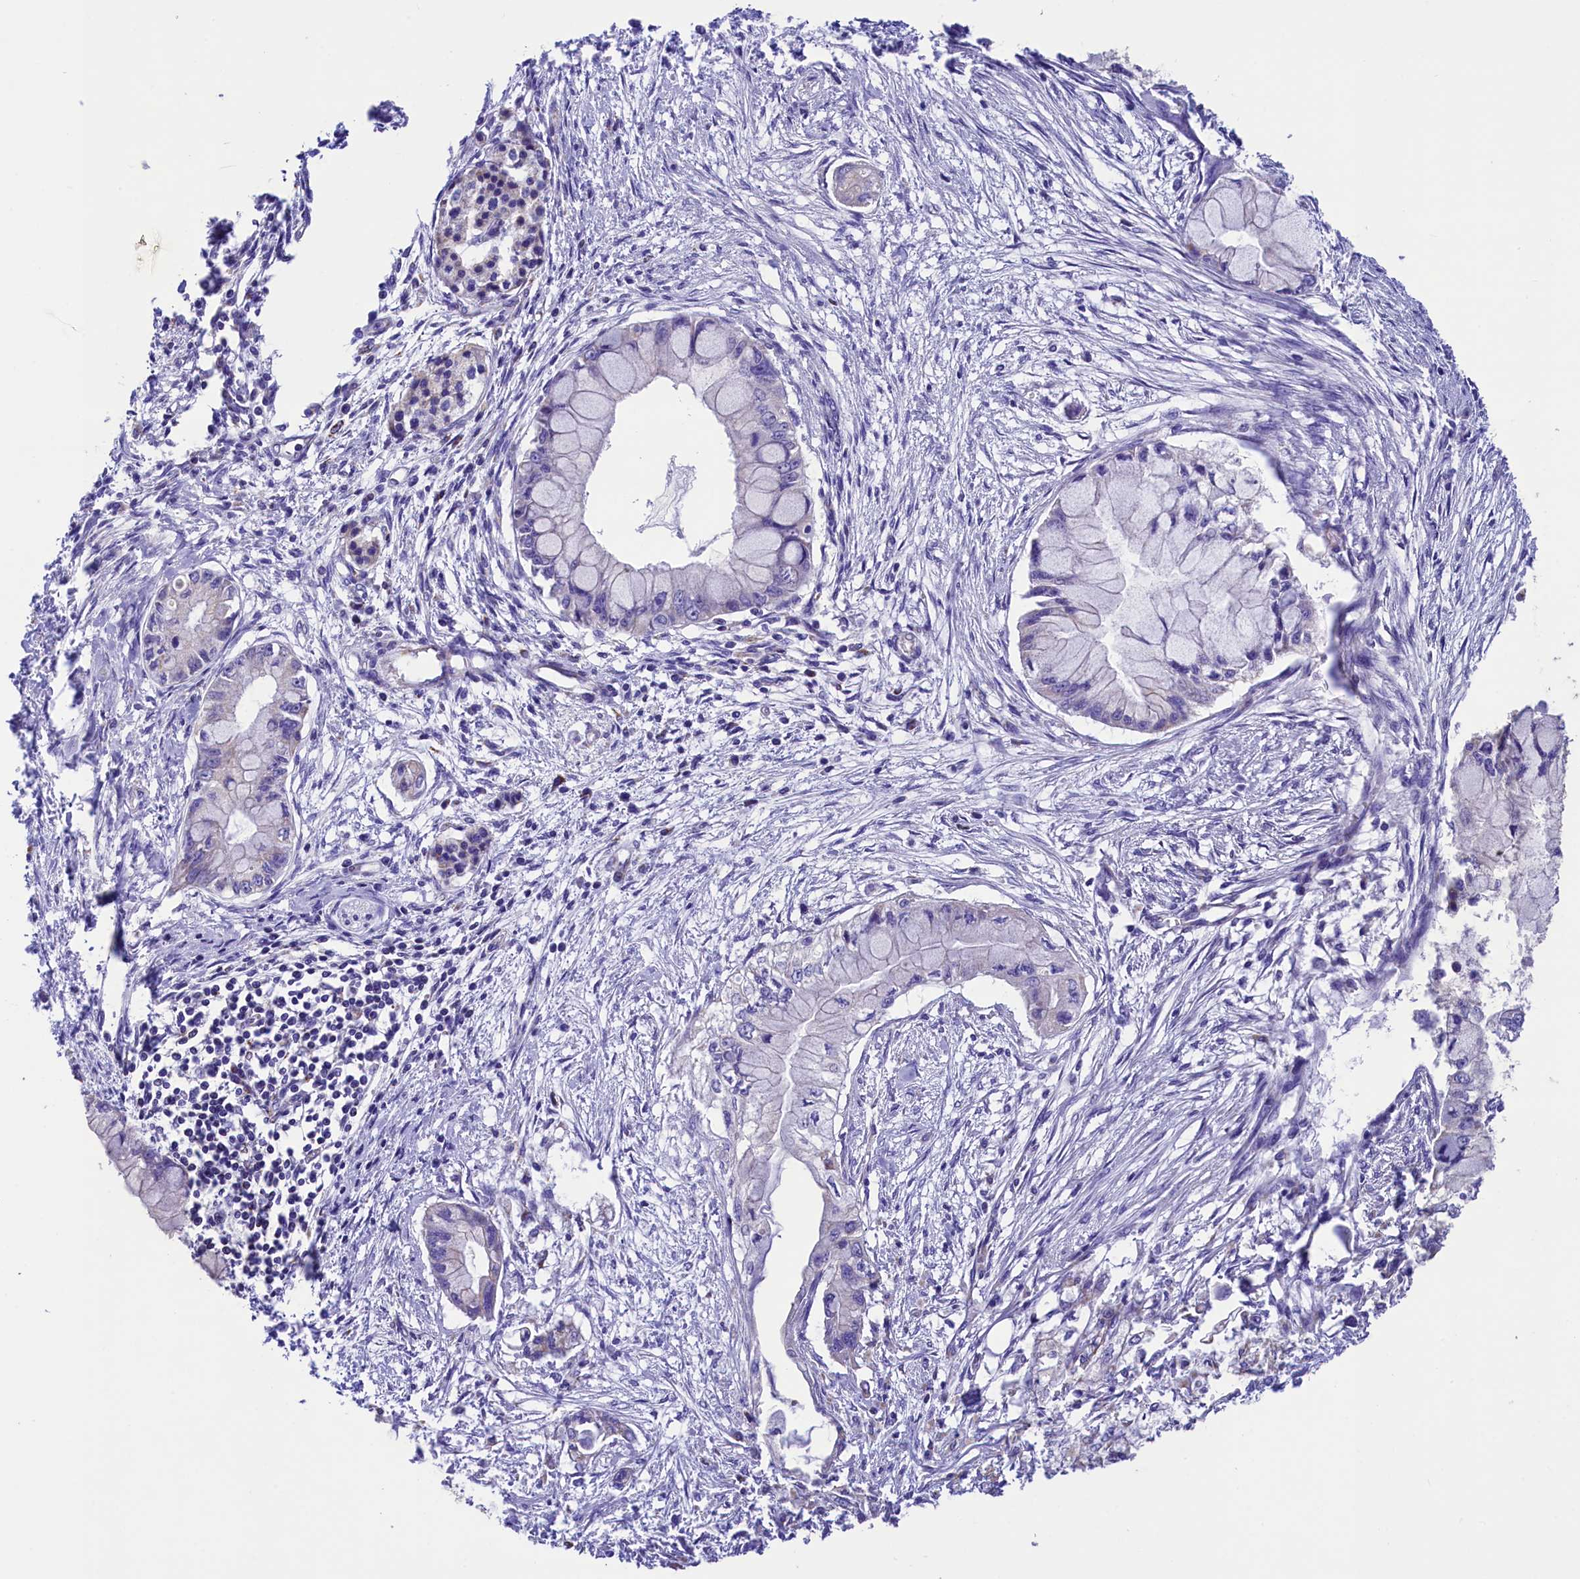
{"staining": {"intensity": "negative", "quantity": "none", "location": "none"}, "tissue": "pancreatic cancer", "cell_type": "Tumor cells", "image_type": "cancer", "snomed": [{"axis": "morphology", "description": "Adenocarcinoma, NOS"}, {"axis": "topography", "description": "Pancreas"}], "caption": "IHC of pancreatic adenocarcinoma displays no expression in tumor cells.", "gene": "IDH3A", "patient": {"sex": "male", "age": 48}}